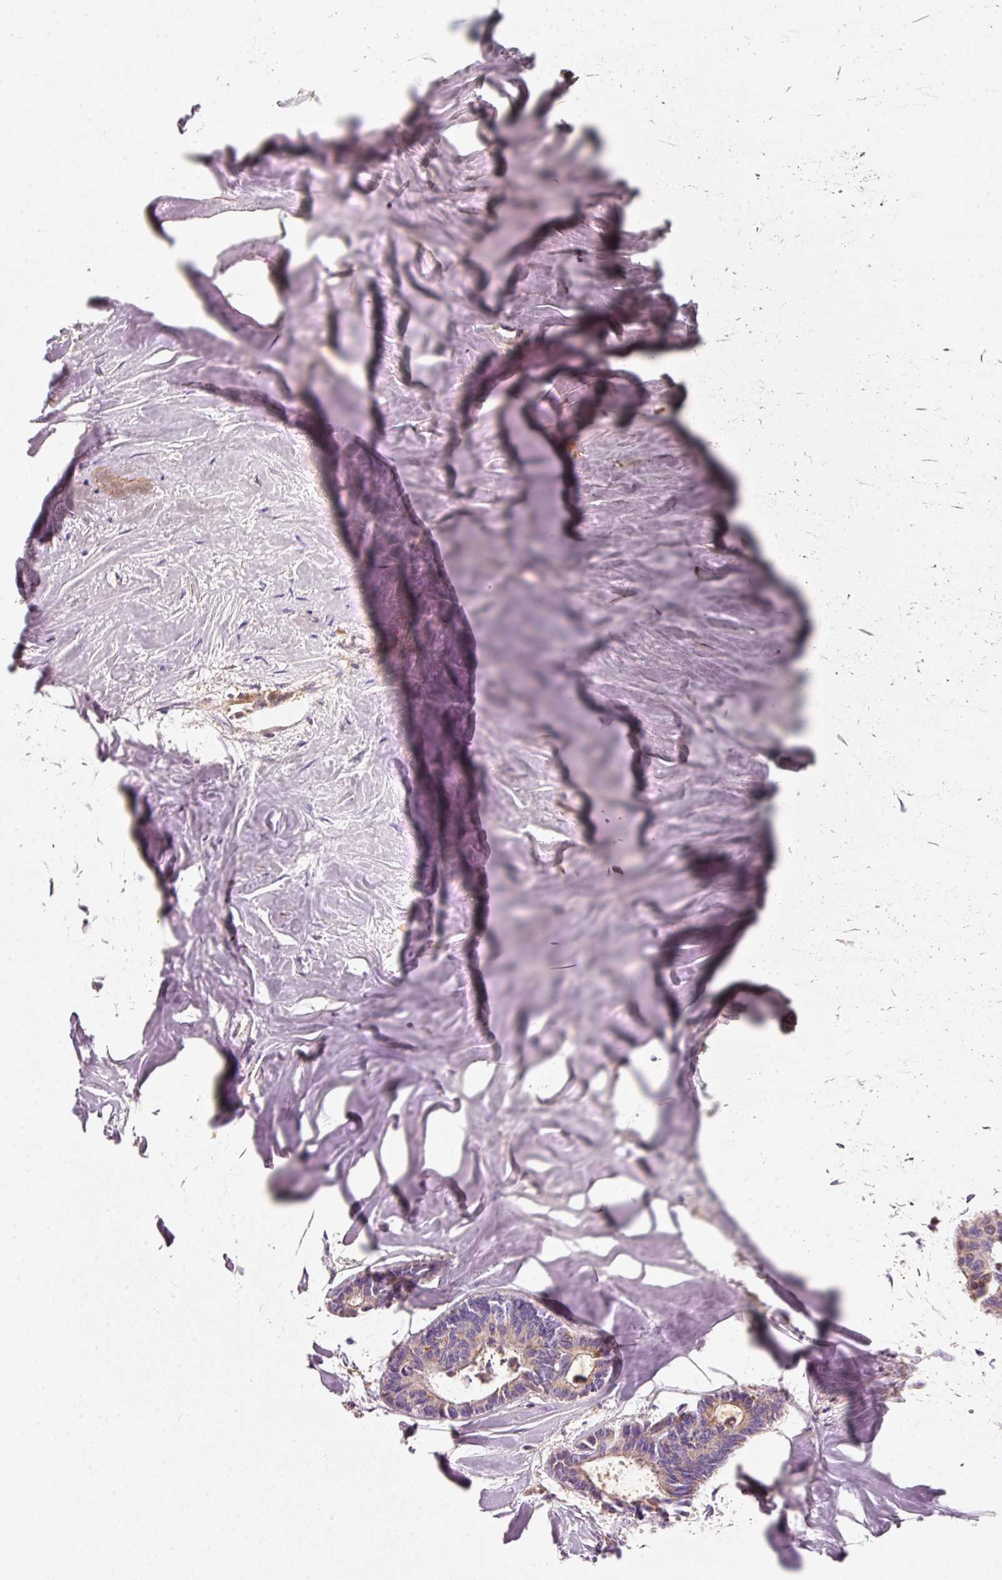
{"staining": {"intensity": "weak", "quantity": "25%-75%", "location": "cytoplasmic/membranous"}, "tissue": "colorectal cancer", "cell_type": "Tumor cells", "image_type": "cancer", "snomed": [{"axis": "morphology", "description": "Adenocarcinoma, NOS"}, {"axis": "topography", "description": "Colon"}, {"axis": "topography", "description": "Rectum"}], "caption": "The micrograph demonstrates staining of colorectal adenocarcinoma, revealing weak cytoplasmic/membranous protein positivity (brown color) within tumor cells.", "gene": "IQGAP2", "patient": {"sex": "male", "age": 57}}